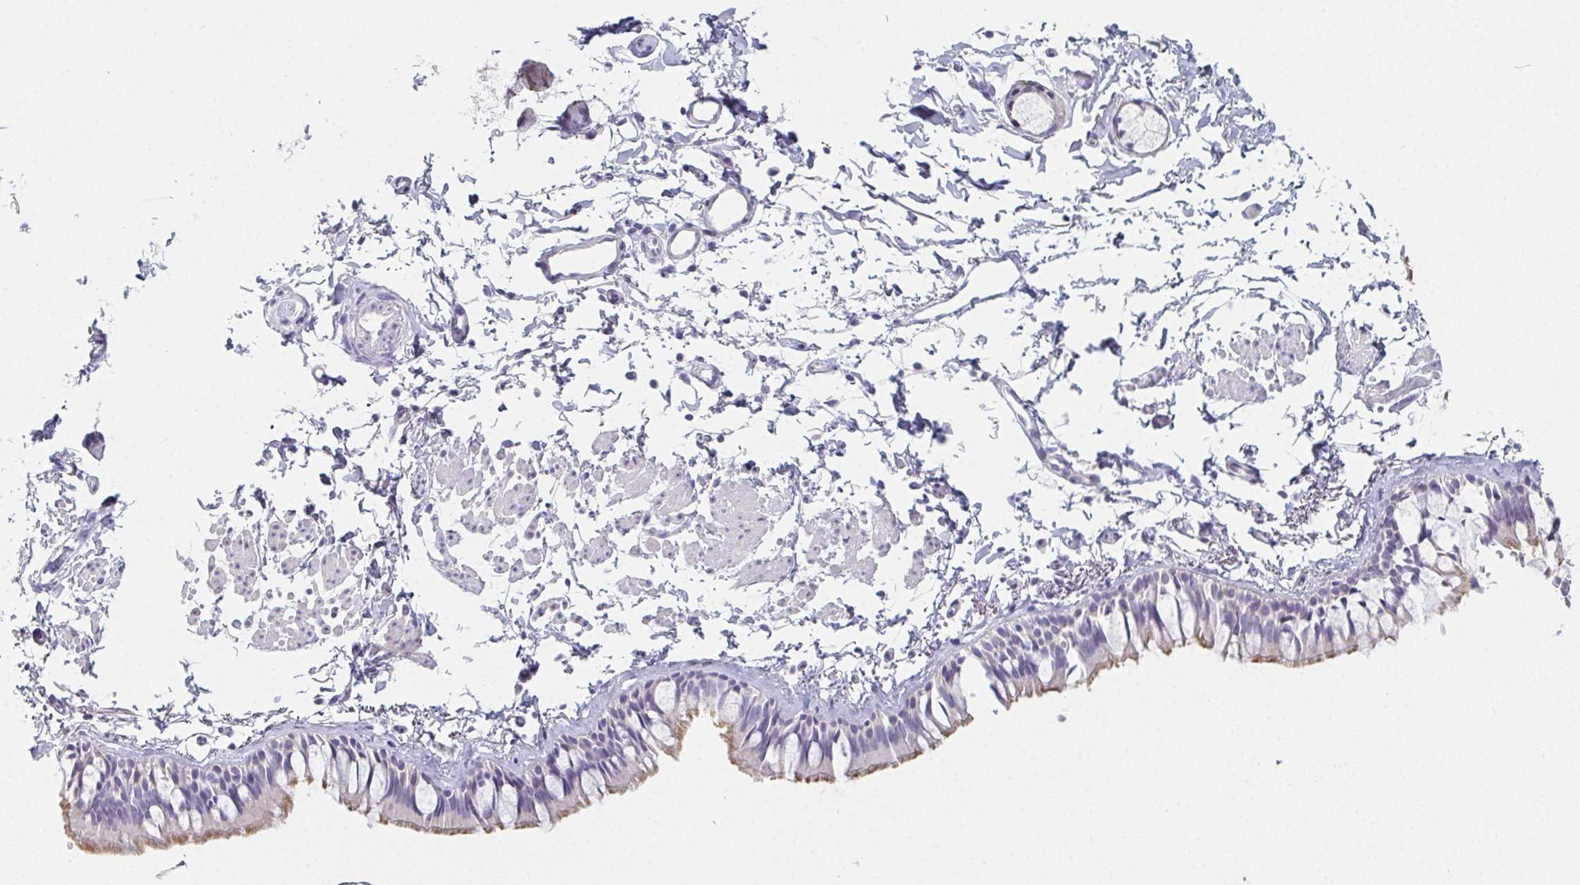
{"staining": {"intensity": "negative", "quantity": "none", "location": "none"}, "tissue": "bronchus", "cell_type": "Respiratory epithelial cells", "image_type": "normal", "snomed": [{"axis": "morphology", "description": "Normal tissue, NOS"}, {"axis": "topography", "description": "Bronchus"}], "caption": "An image of bronchus stained for a protein displays no brown staining in respiratory epithelial cells.", "gene": "GLIPR1L1", "patient": {"sex": "female", "age": 59}}